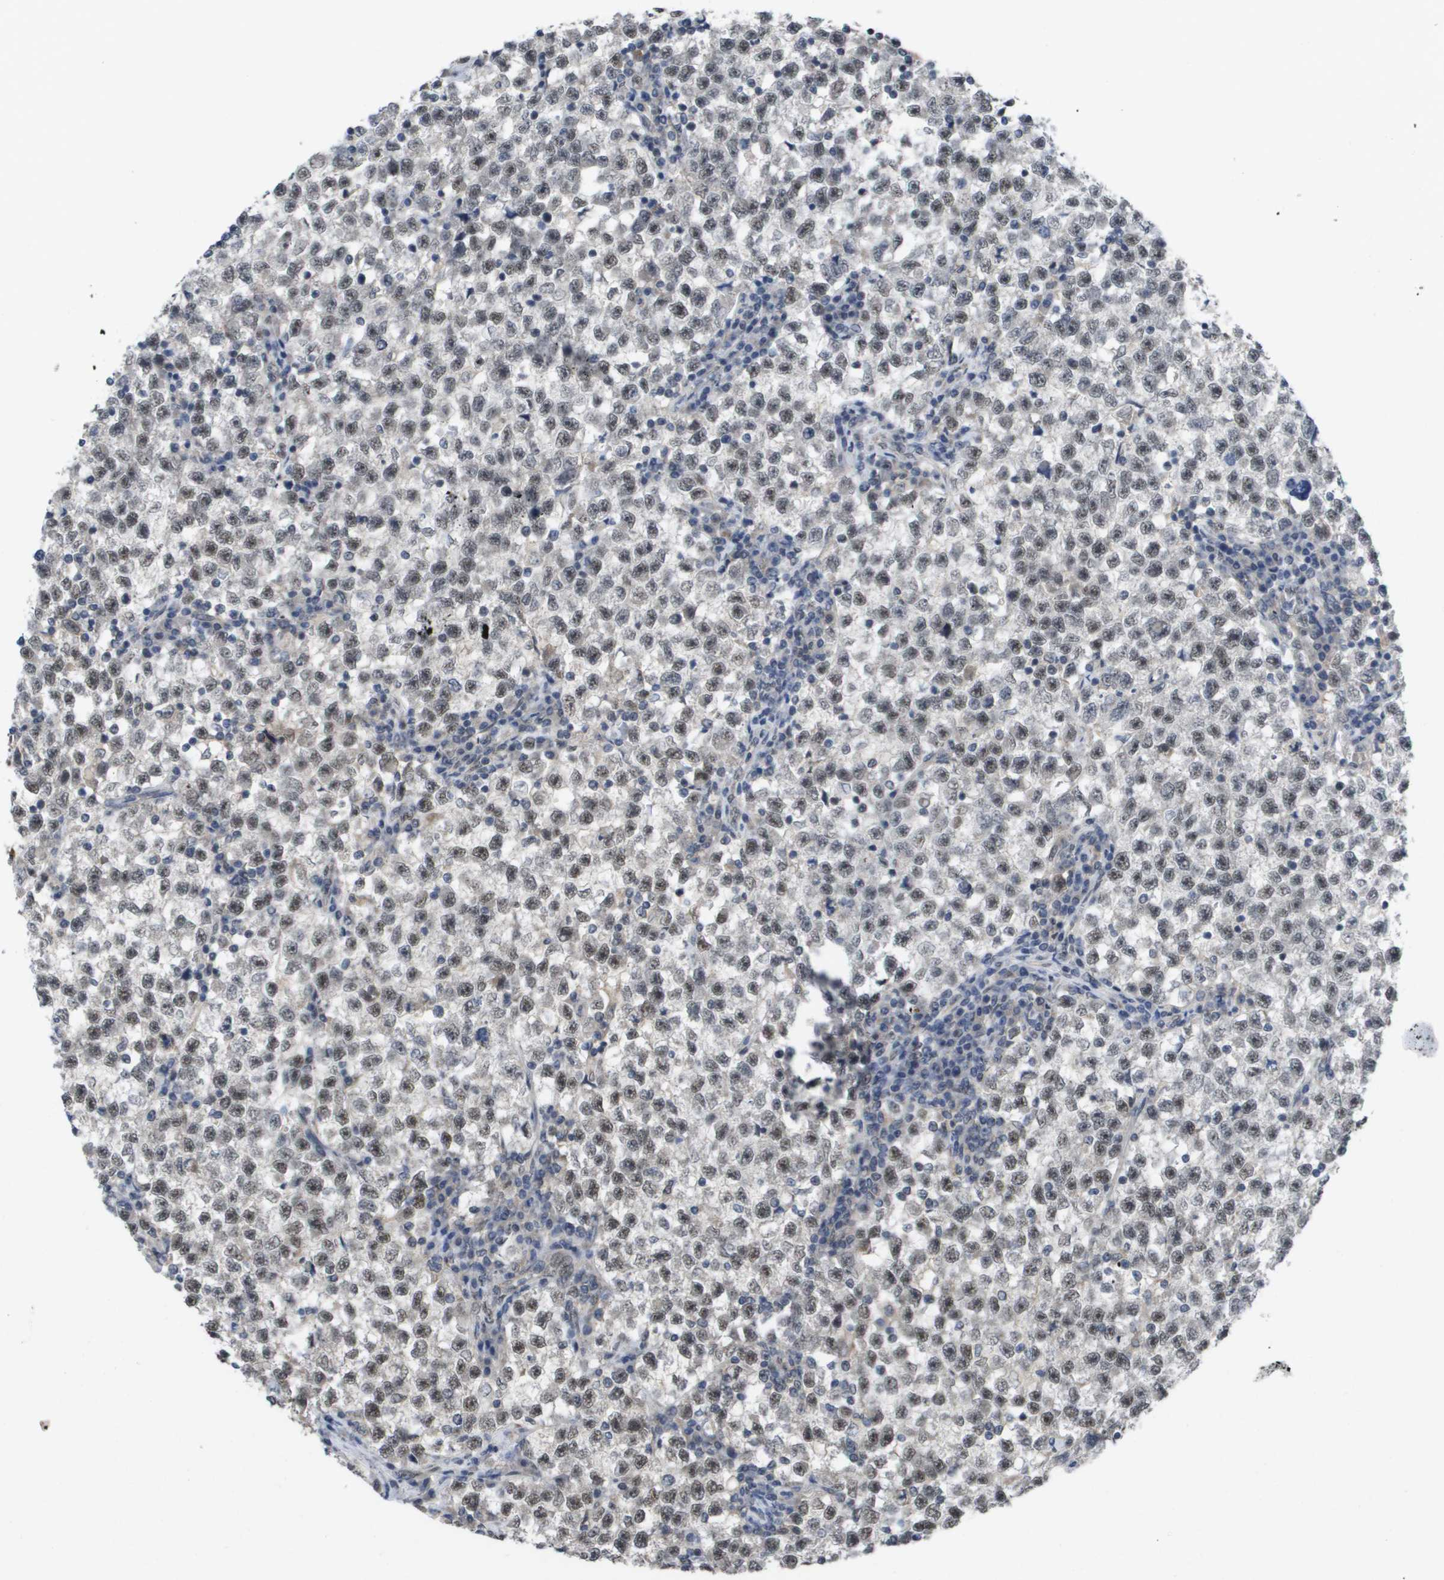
{"staining": {"intensity": "weak", "quantity": ">75%", "location": "nuclear"}, "tissue": "testis cancer", "cell_type": "Tumor cells", "image_type": "cancer", "snomed": [{"axis": "morphology", "description": "Seminoma, NOS"}, {"axis": "topography", "description": "Testis"}], "caption": "Protein expression analysis of seminoma (testis) displays weak nuclear expression in approximately >75% of tumor cells. Immunohistochemistry stains the protein in brown and the nuclei are stained blue.", "gene": "AMBRA1", "patient": {"sex": "male", "age": 22}}